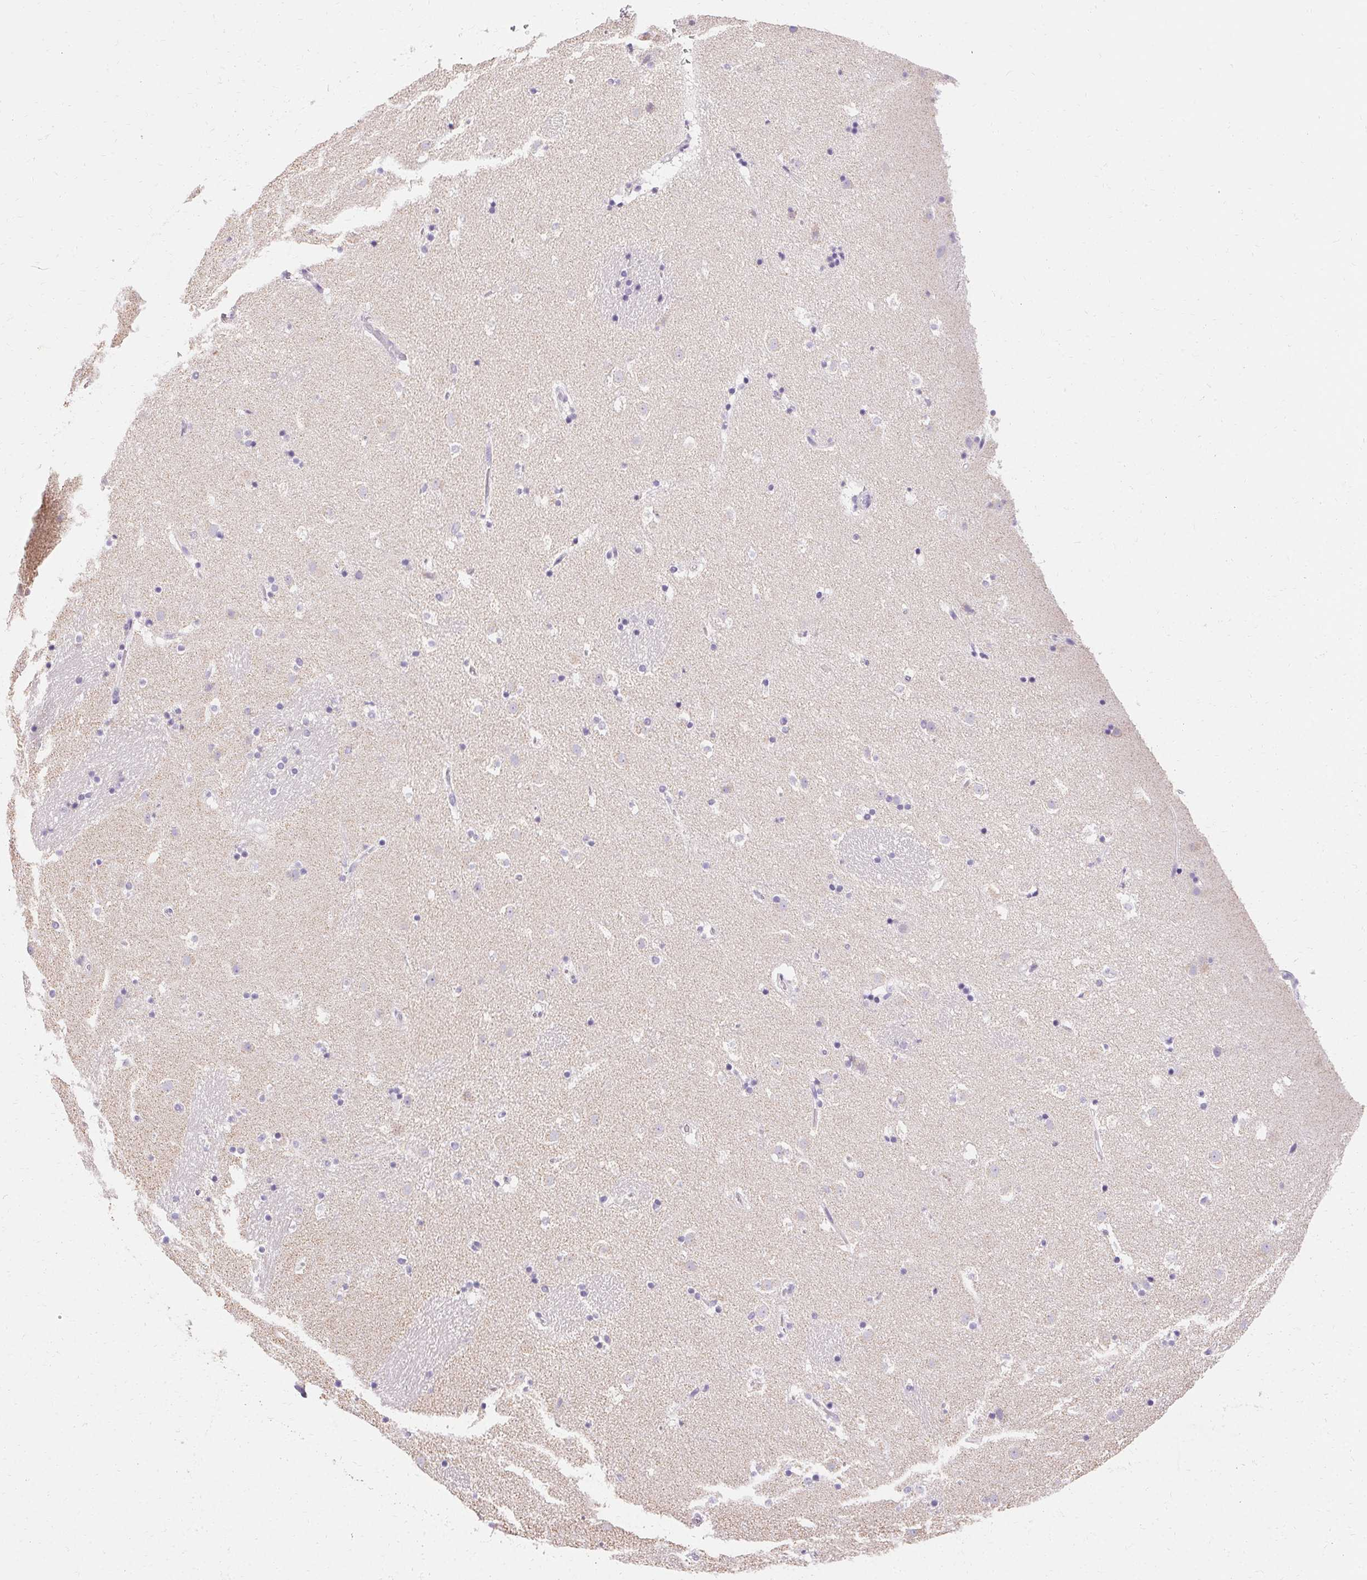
{"staining": {"intensity": "negative", "quantity": "none", "location": "none"}, "tissue": "caudate", "cell_type": "Glial cells", "image_type": "normal", "snomed": [{"axis": "morphology", "description": "Normal tissue, NOS"}, {"axis": "topography", "description": "Lateral ventricle wall"}], "caption": "Caudate stained for a protein using IHC reveals no expression glial cells.", "gene": "ASGR2", "patient": {"sex": "male", "age": 37}}